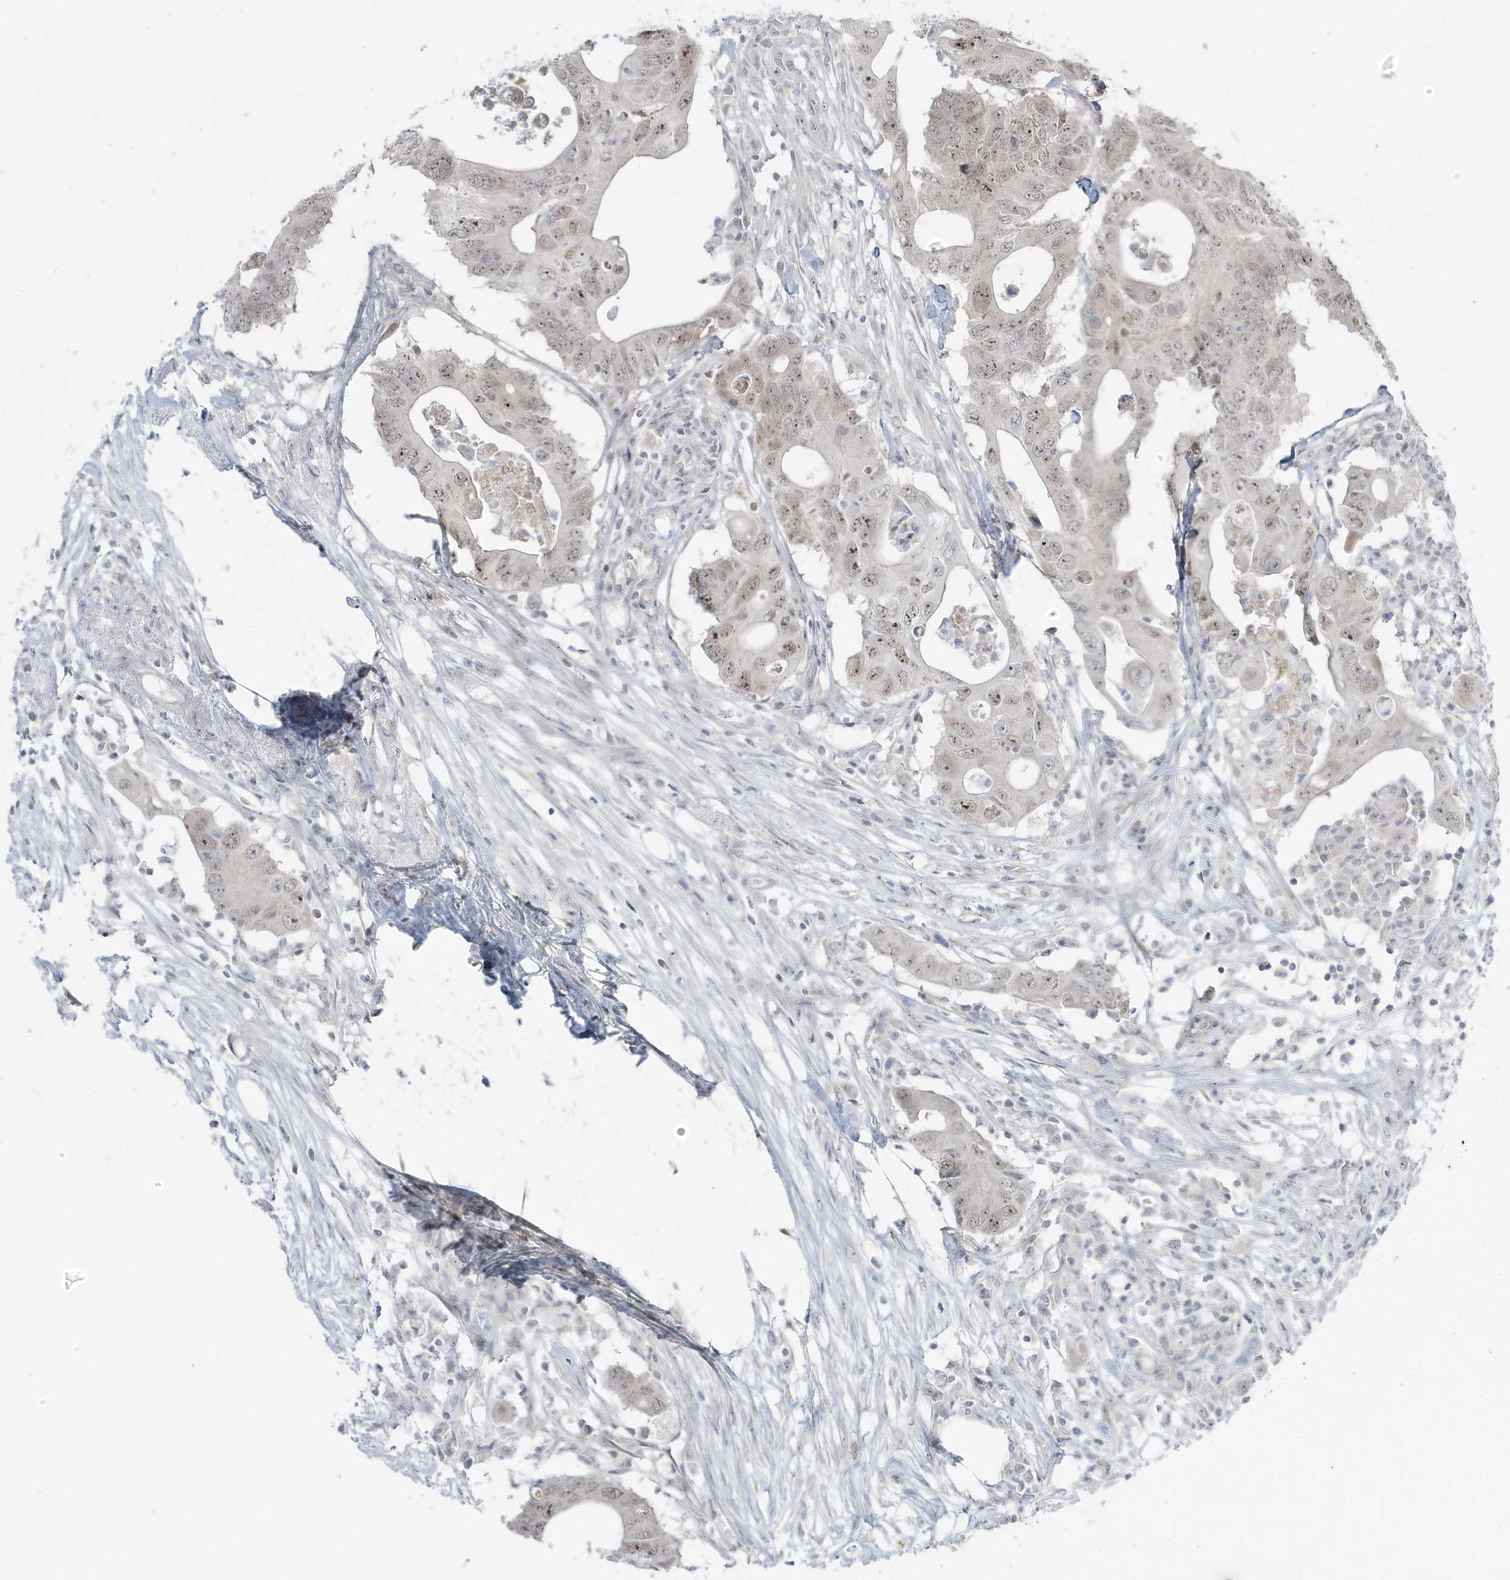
{"staining": {"intensity": "moderate", "quantity": "<25%", "location": "nuclear"}, "tissue": "colorectal cancer", "cell_type": "Tumor cells", "image_type": "cancer", "snomed": [{"axis": "morphology", "description": "Adenocarcinoma, NOS"}, {"axis": "topography", "description": "Colon"}], "caption": "IHC of human colorectal adenocarcinoma displays low levels of moderate nuclear staining in about <25% of tumor cells.", "gene": "TSEN15", "patient": {"sex": "male", "age": 71}}